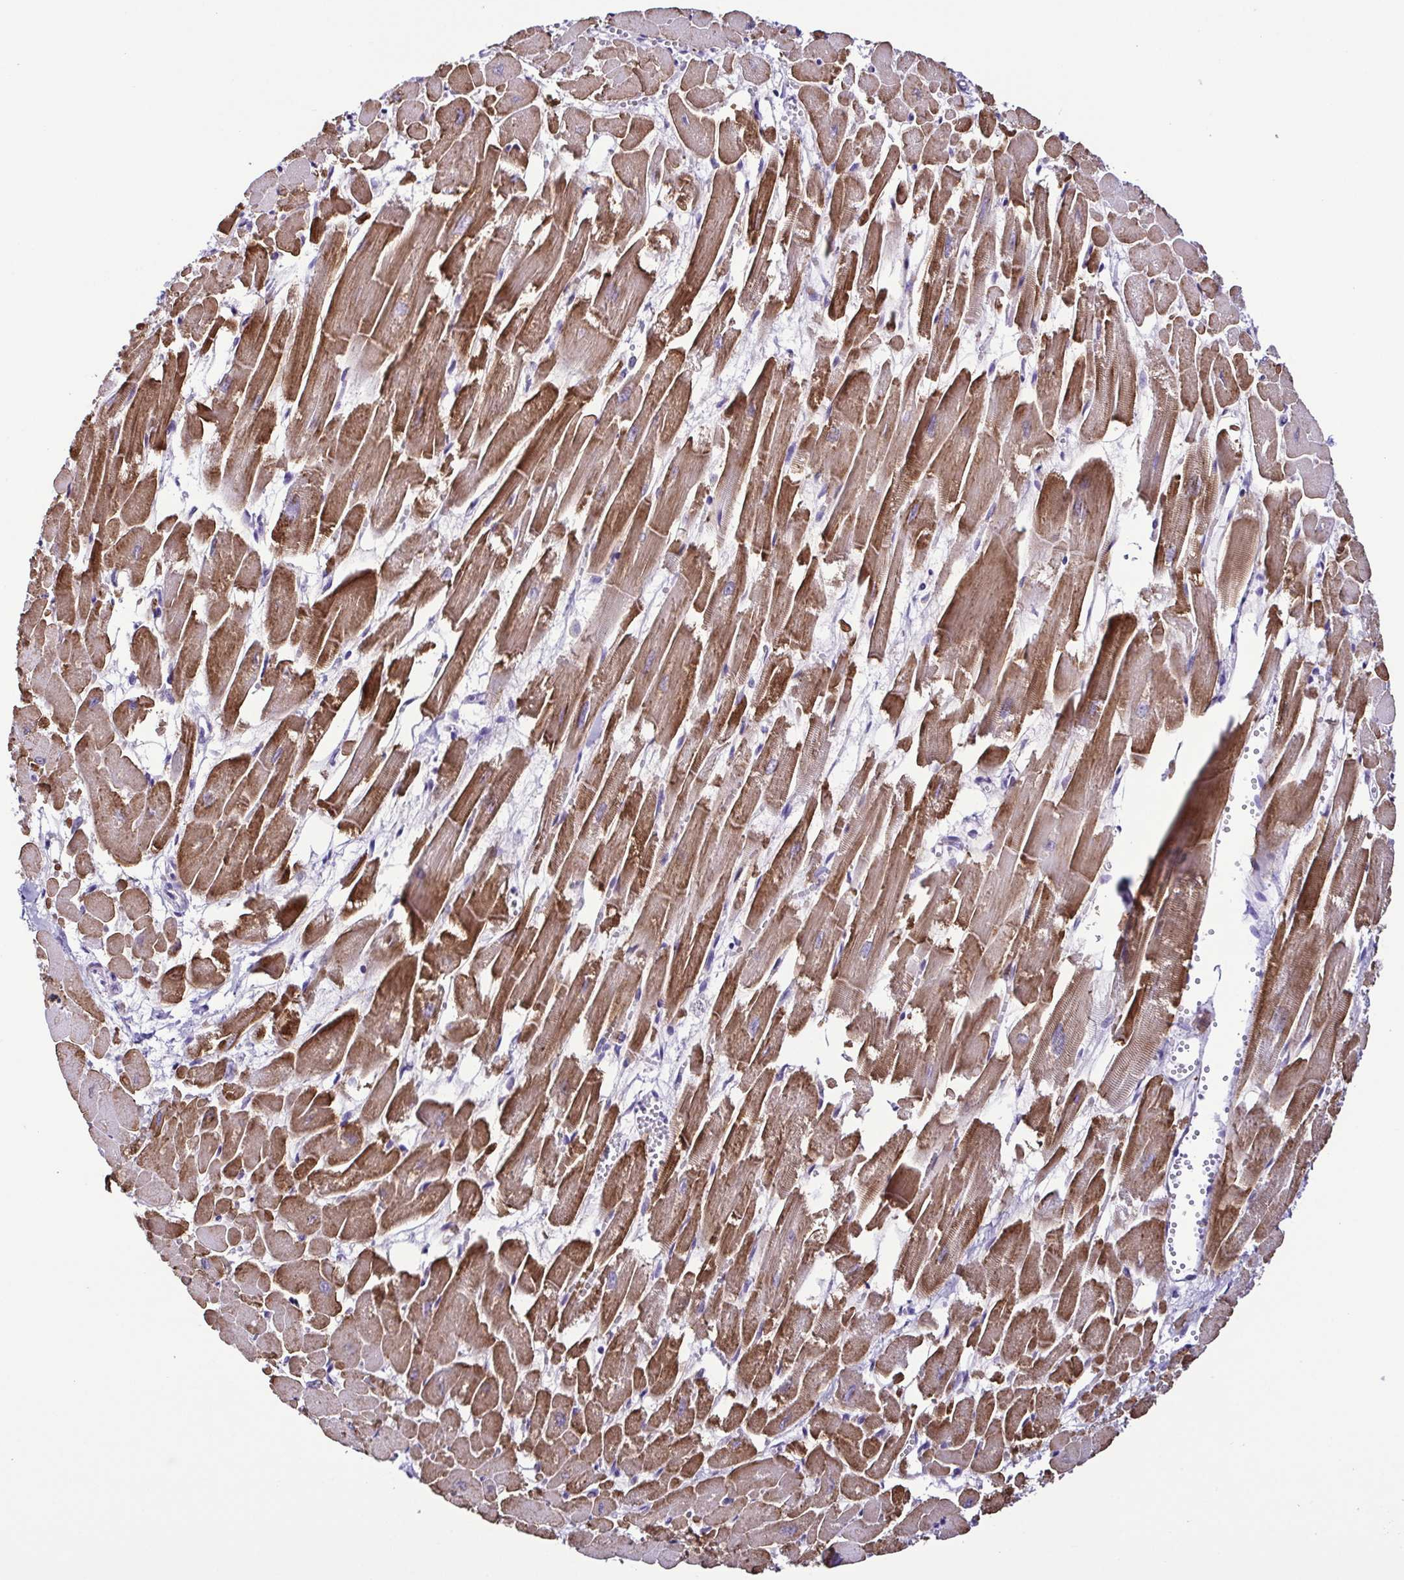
{"staining": {"intensity": "strong", "quantity": ">75%", "location": "cytoplasmic/membranous"}, "tissue": "heart muscle", "cell_type": "Cardiomyocytes", "image_type": "normal", "snomed": [{"axis": "morphology", "description": "Normal tissue, NOS"}, {"axis": "topography", "description": "Heart"}], "caption": "Strong cytoplasmic/membranous positivity for a protein is present in about >75% of cardiomyocytes of normal heart muscle using immunohistochemistry (IHC).", "gene": "SRL", "patient": {"sex": "female", "age": 52}}